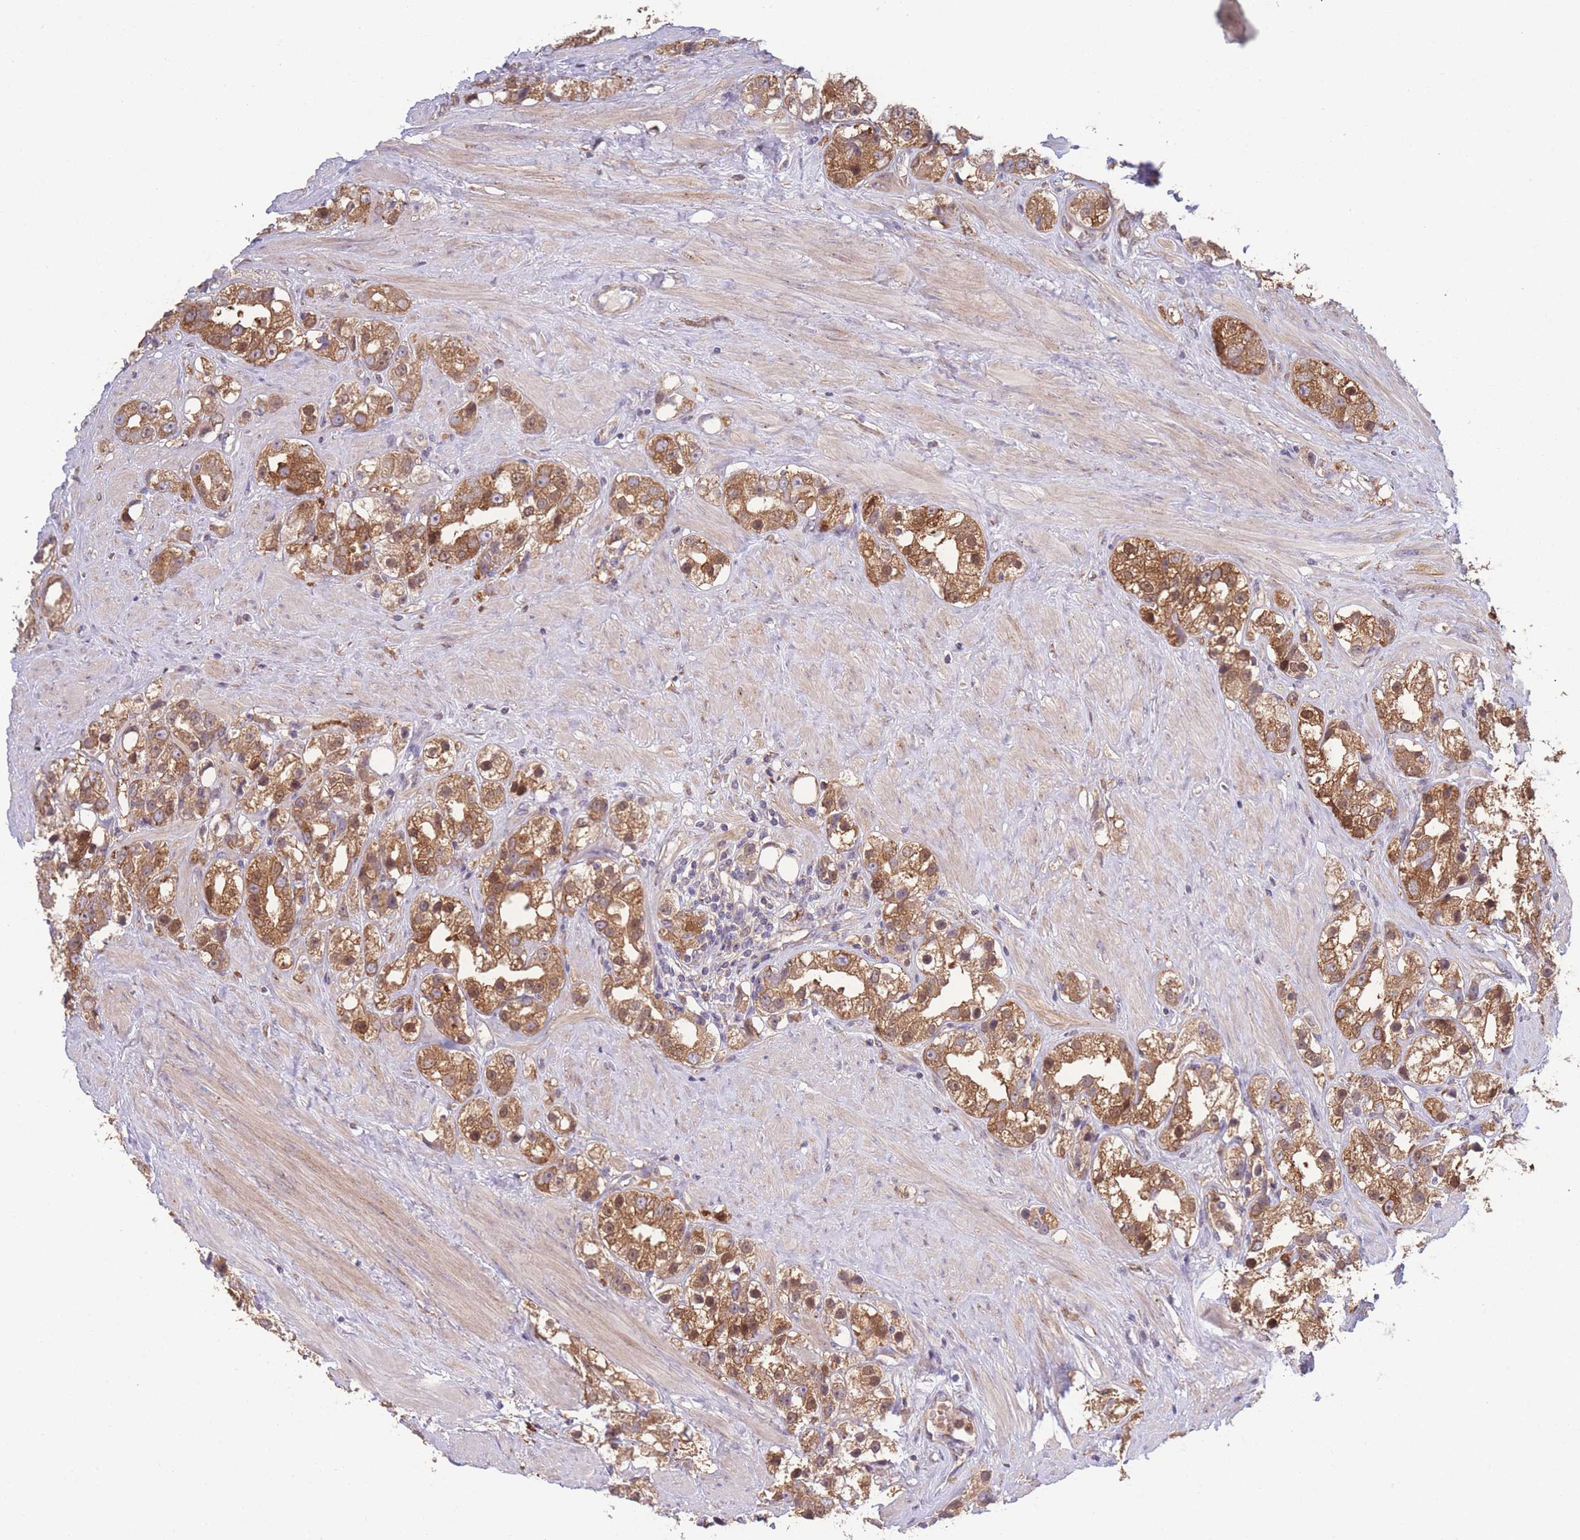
{"staining": {"intensity": "moderate", "quantity": ">75%", "location": "cytoplasmic/membranous"}, "tissue": "prostate cancer", "cell_type": "Tumor cells", "image_type": "cancer", "snomed": [{"axis": "morphology", "description": "Adenocarcinoma, NOS"}, {"axis": "topography", "description": "Prostate"}], "caption": "The histopathology image reveals immunohistochemical staining of prostate cancer (adenocarcinoma). There is moderate cytoplasmic/membranous staining is identified in approximately >75% of tumor cells.", "gene": "STEAP3", "patient": {"sex": "male", "age": 79}}